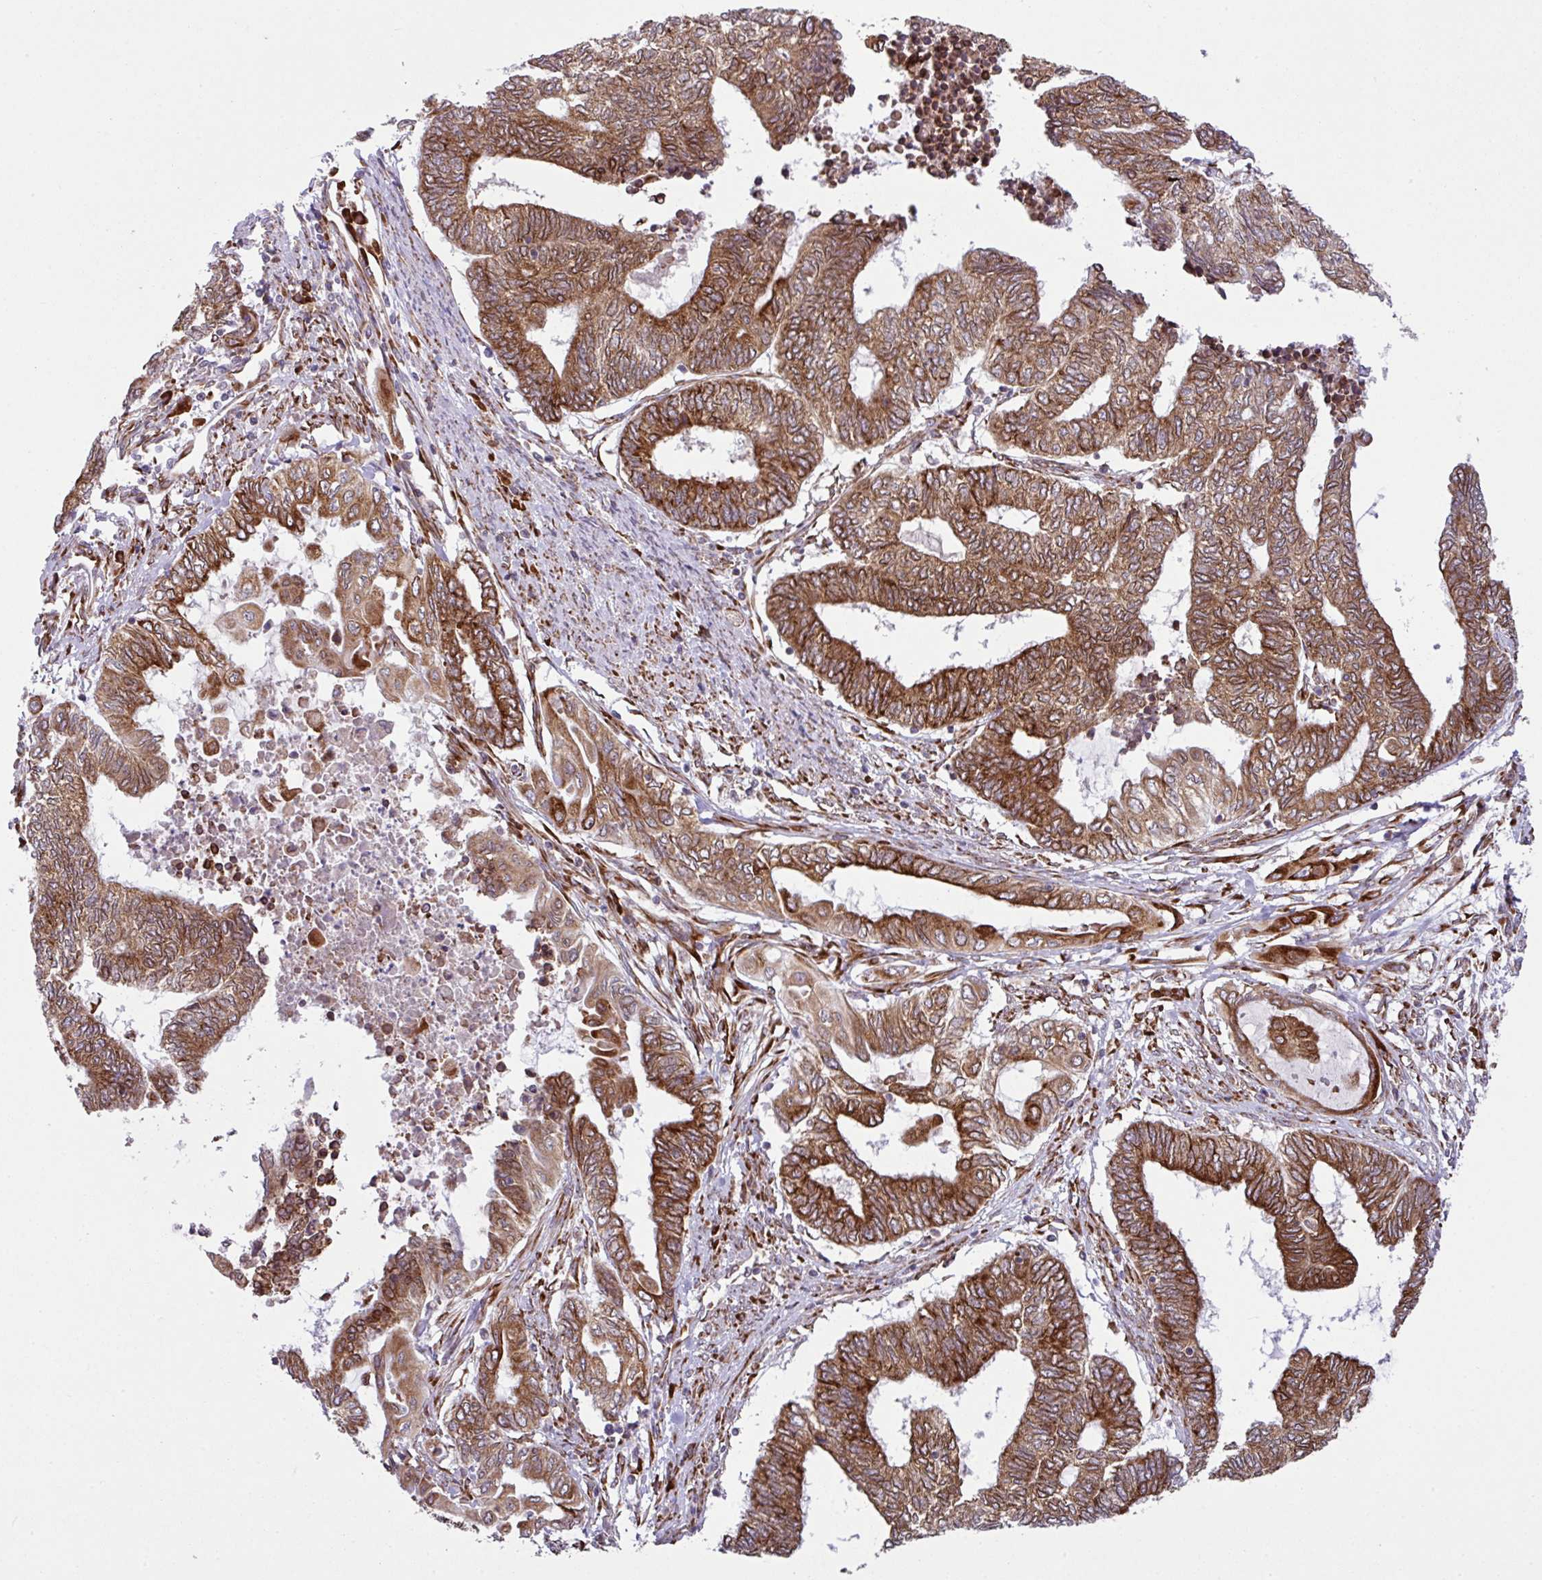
{"staining": {"intensity": "strong", "quantity": ">75%", "location": "cytoplasmic/membranous"}, "tissue": "endometrial cancer", "cell_type": "Tumor cells", "image_type": "cancer", "snomed": [{"axis": "morphology", "description": "Adenocarcinoma, NOS"}, {"axis": "topography", "description": "Uterus"}, {"axis": "topography", "description": "Endometrium"}], "caption": "Protein positivity by immunohistochemistry reveals strong cytoplasmic/membranous staining in approximately >75% of tumor cells in endometrial adenocarcinoma.", "gene": "SLC39A7", "patient": {"sex": "female", "age": 70}}